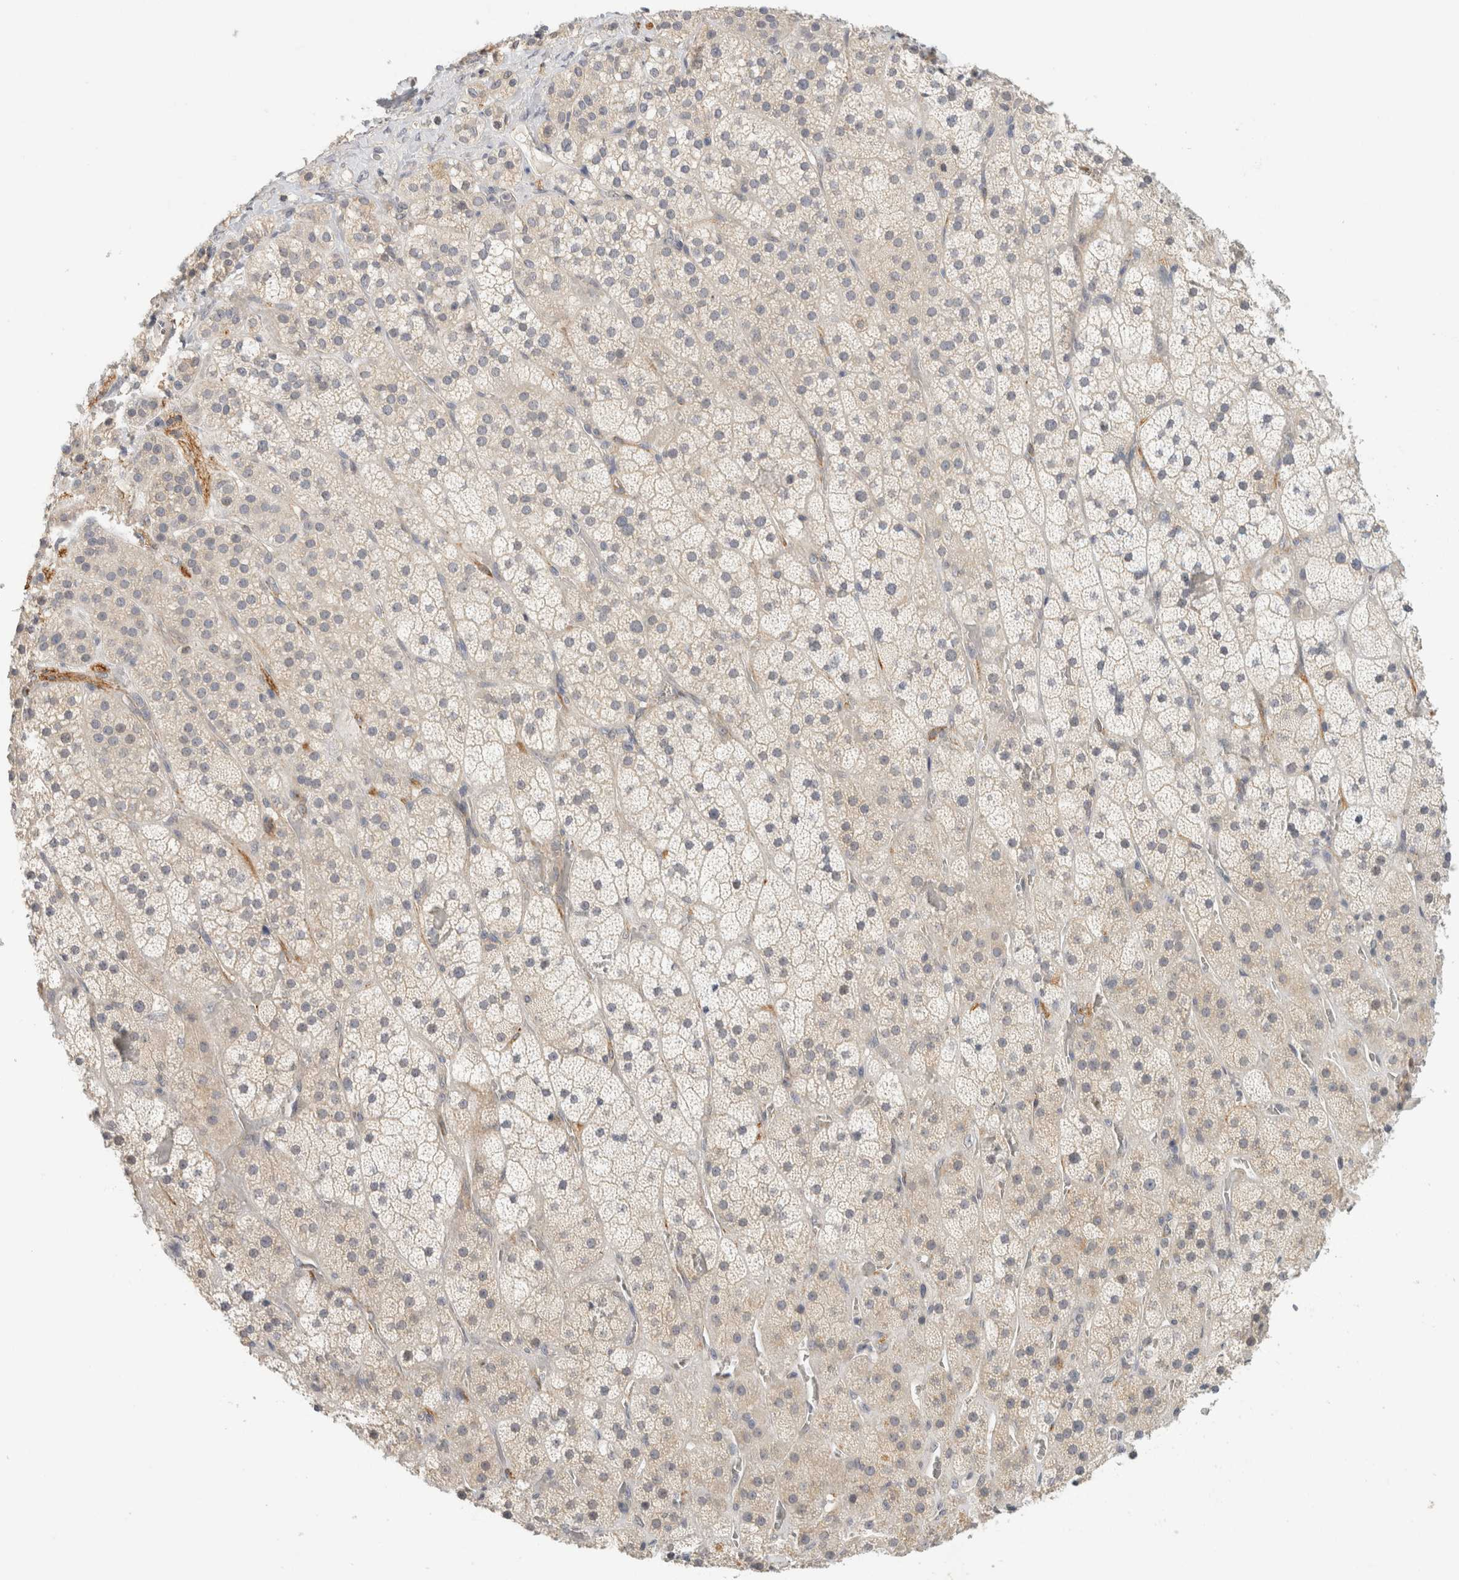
{"staining": {"intensity": "negative", "quantity": "none", "location": "none"}, "tissue": "adrenal gland", "cell_type": "Glandular cells", "image_type": "normal", "snomed": [{"axis": "morphology", "description": "Normal tissue, NOS"}, {"axis": "topography", "description": "Adrenal gland"}], "caption": "Immunohistochemical staining of benign human adrenal gland demonstrates no significant staining in glandular cells.", "gene": "CHRM4", "patient": {"sex": "male", "age": 57}}